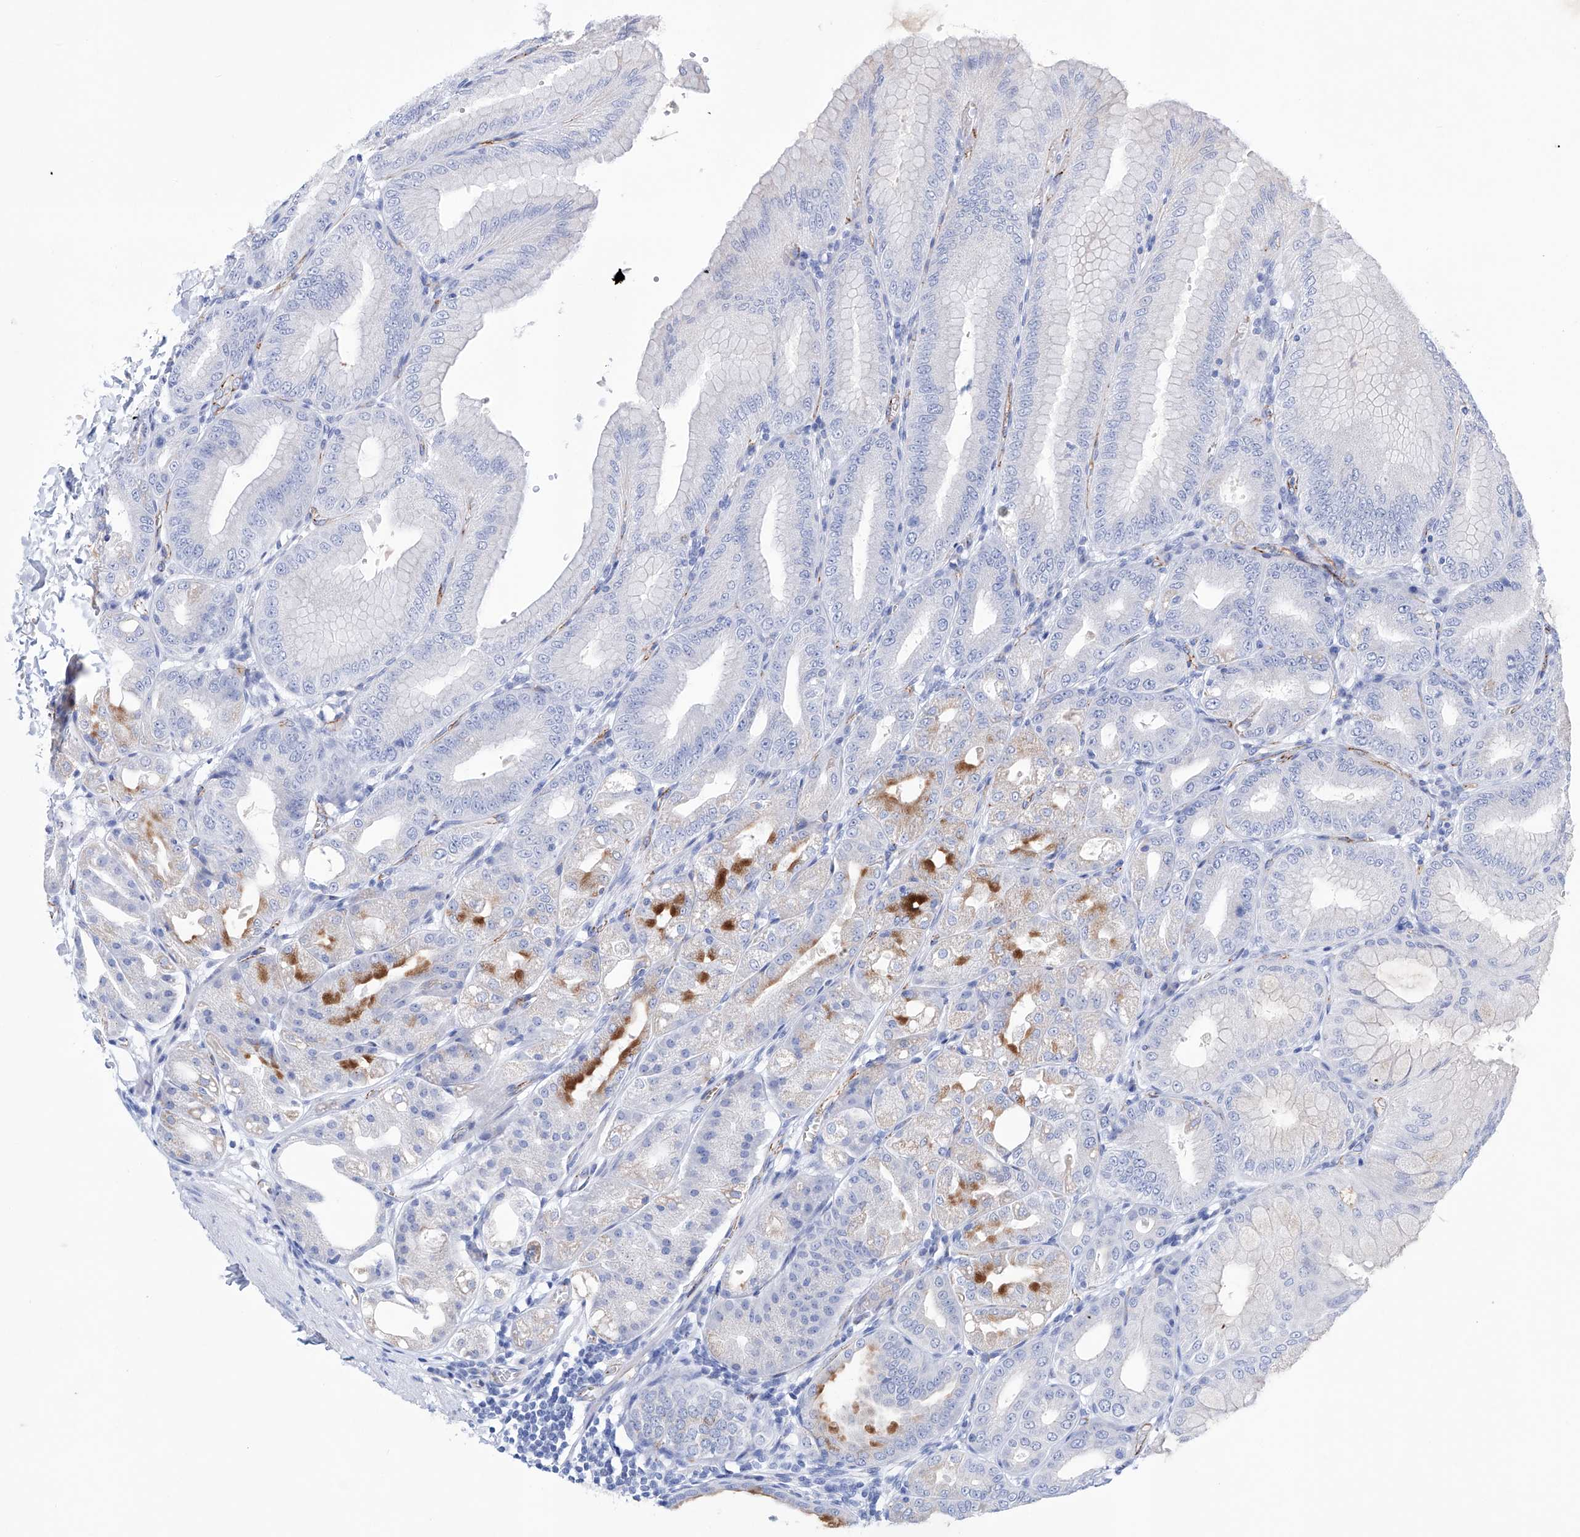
{"staining": {"intensity": "strong", "quantity": "<25%", "location": "cytoplasmic/membranous"}, "tissue": "stomach", "cell_type": "Glandular cells", "image_type": "normal", "snomed": [{"axis": "morphology", "description": "Normal tissue, NOS"}, {"axis": "topography", "description": "Stomach, lower"}], "caption": "Stomach stained with immunohistochemistry (IHC) demonstrates strong cytoplasmic/membranous expression in approximately <25% of glandular cells.", "gene": "ETV7", "patient": {"sex": "male", "age": 71}}